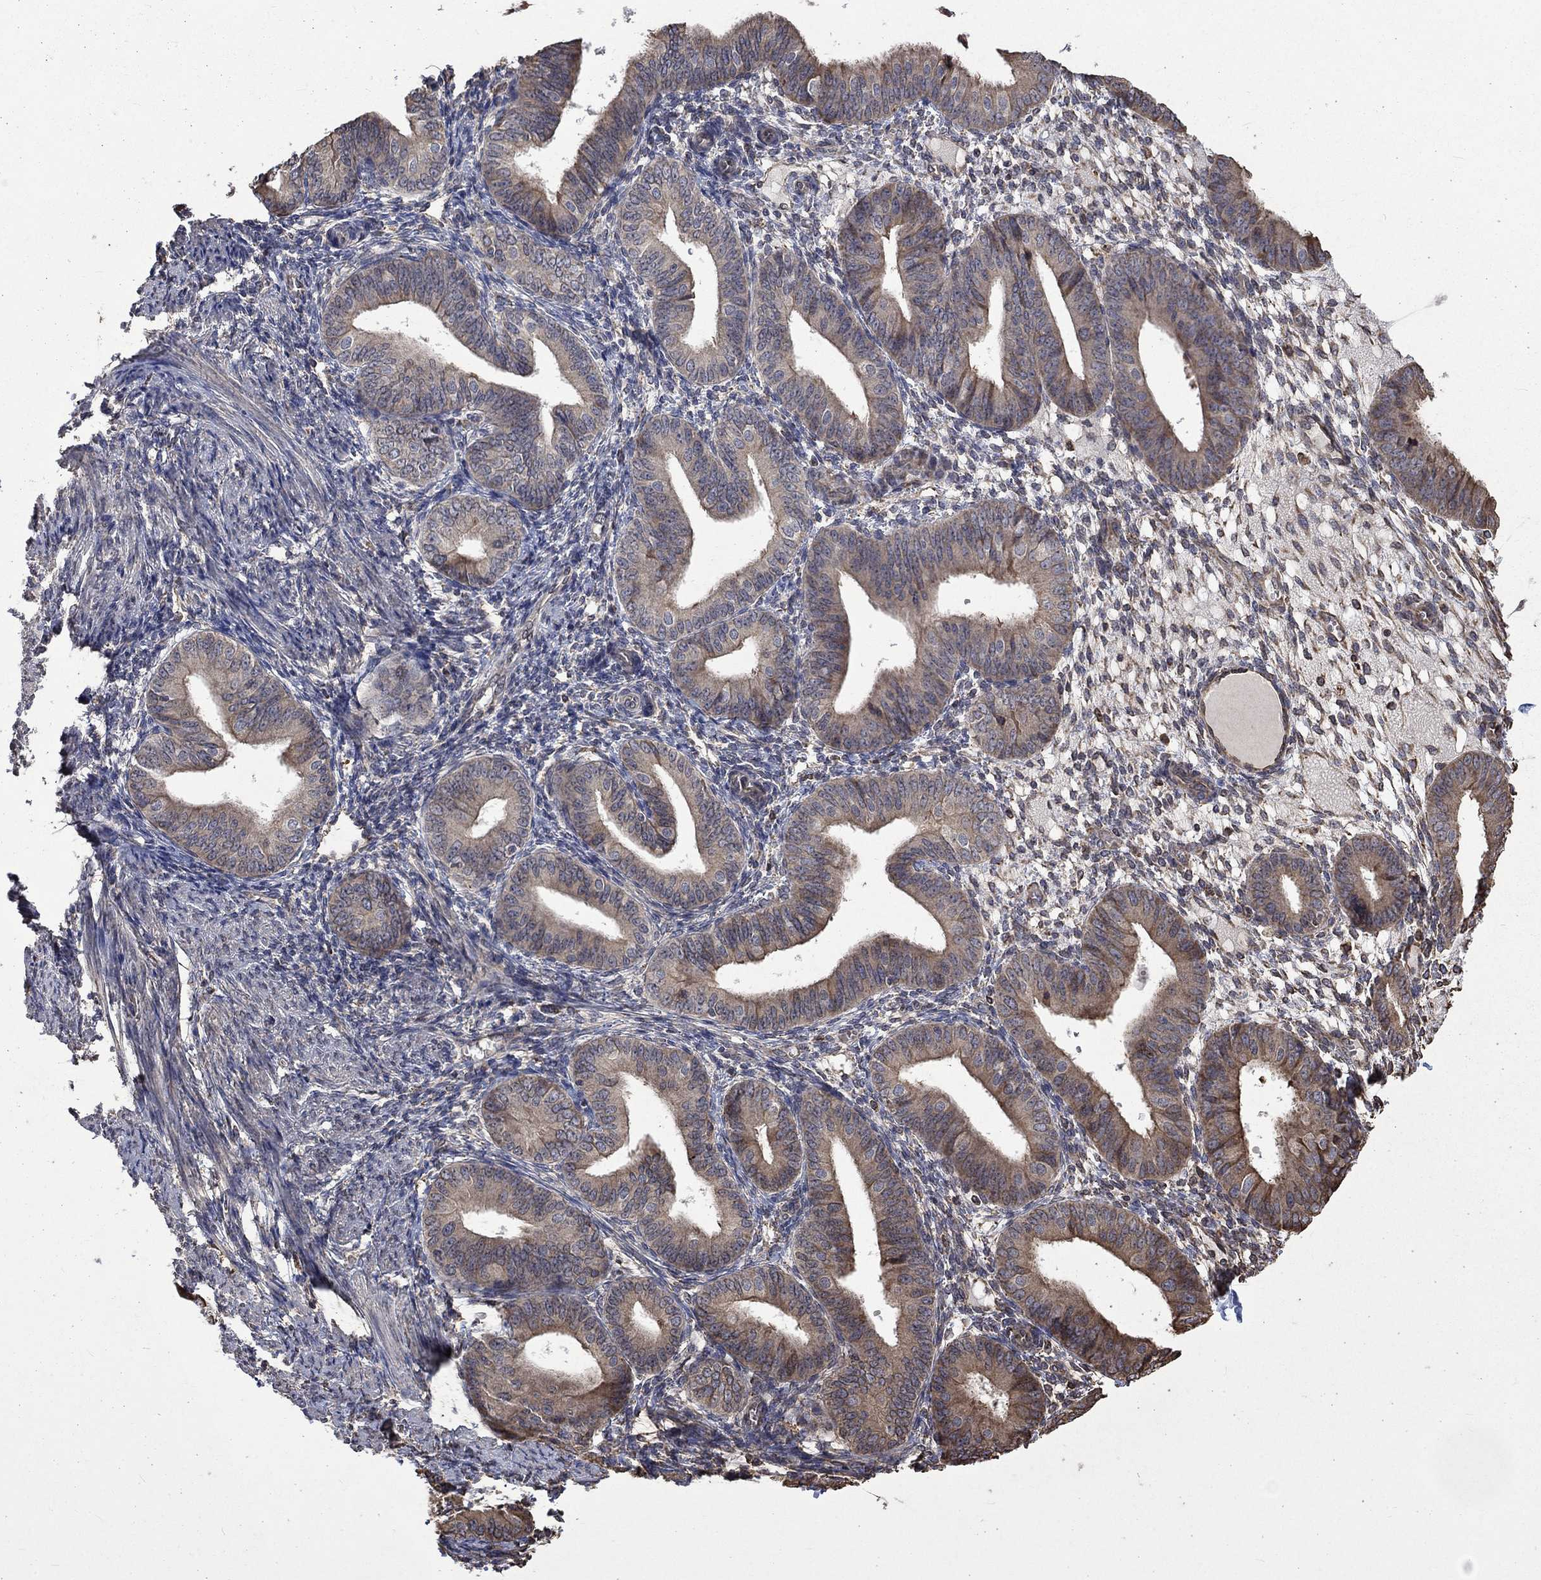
{"staining": {"intensity": "negative", "quantity": "none", "location": "none"}, "tissue": "endometrium", "cell_type": "Cells in endometrial stroma", "image_type": "normal", "snomed": [{"axis": "morphology", "description": "Normal tissue, NOS"}, {"axis": "topography", "description": "Endometrium"}], "caption": "Human endometrium stained for a protein using immunohistochemistry exhibits no expression in cells in endometrial stroma.", "gene": "ESRRA", "patient": {"sex": "female", "age": 39}}